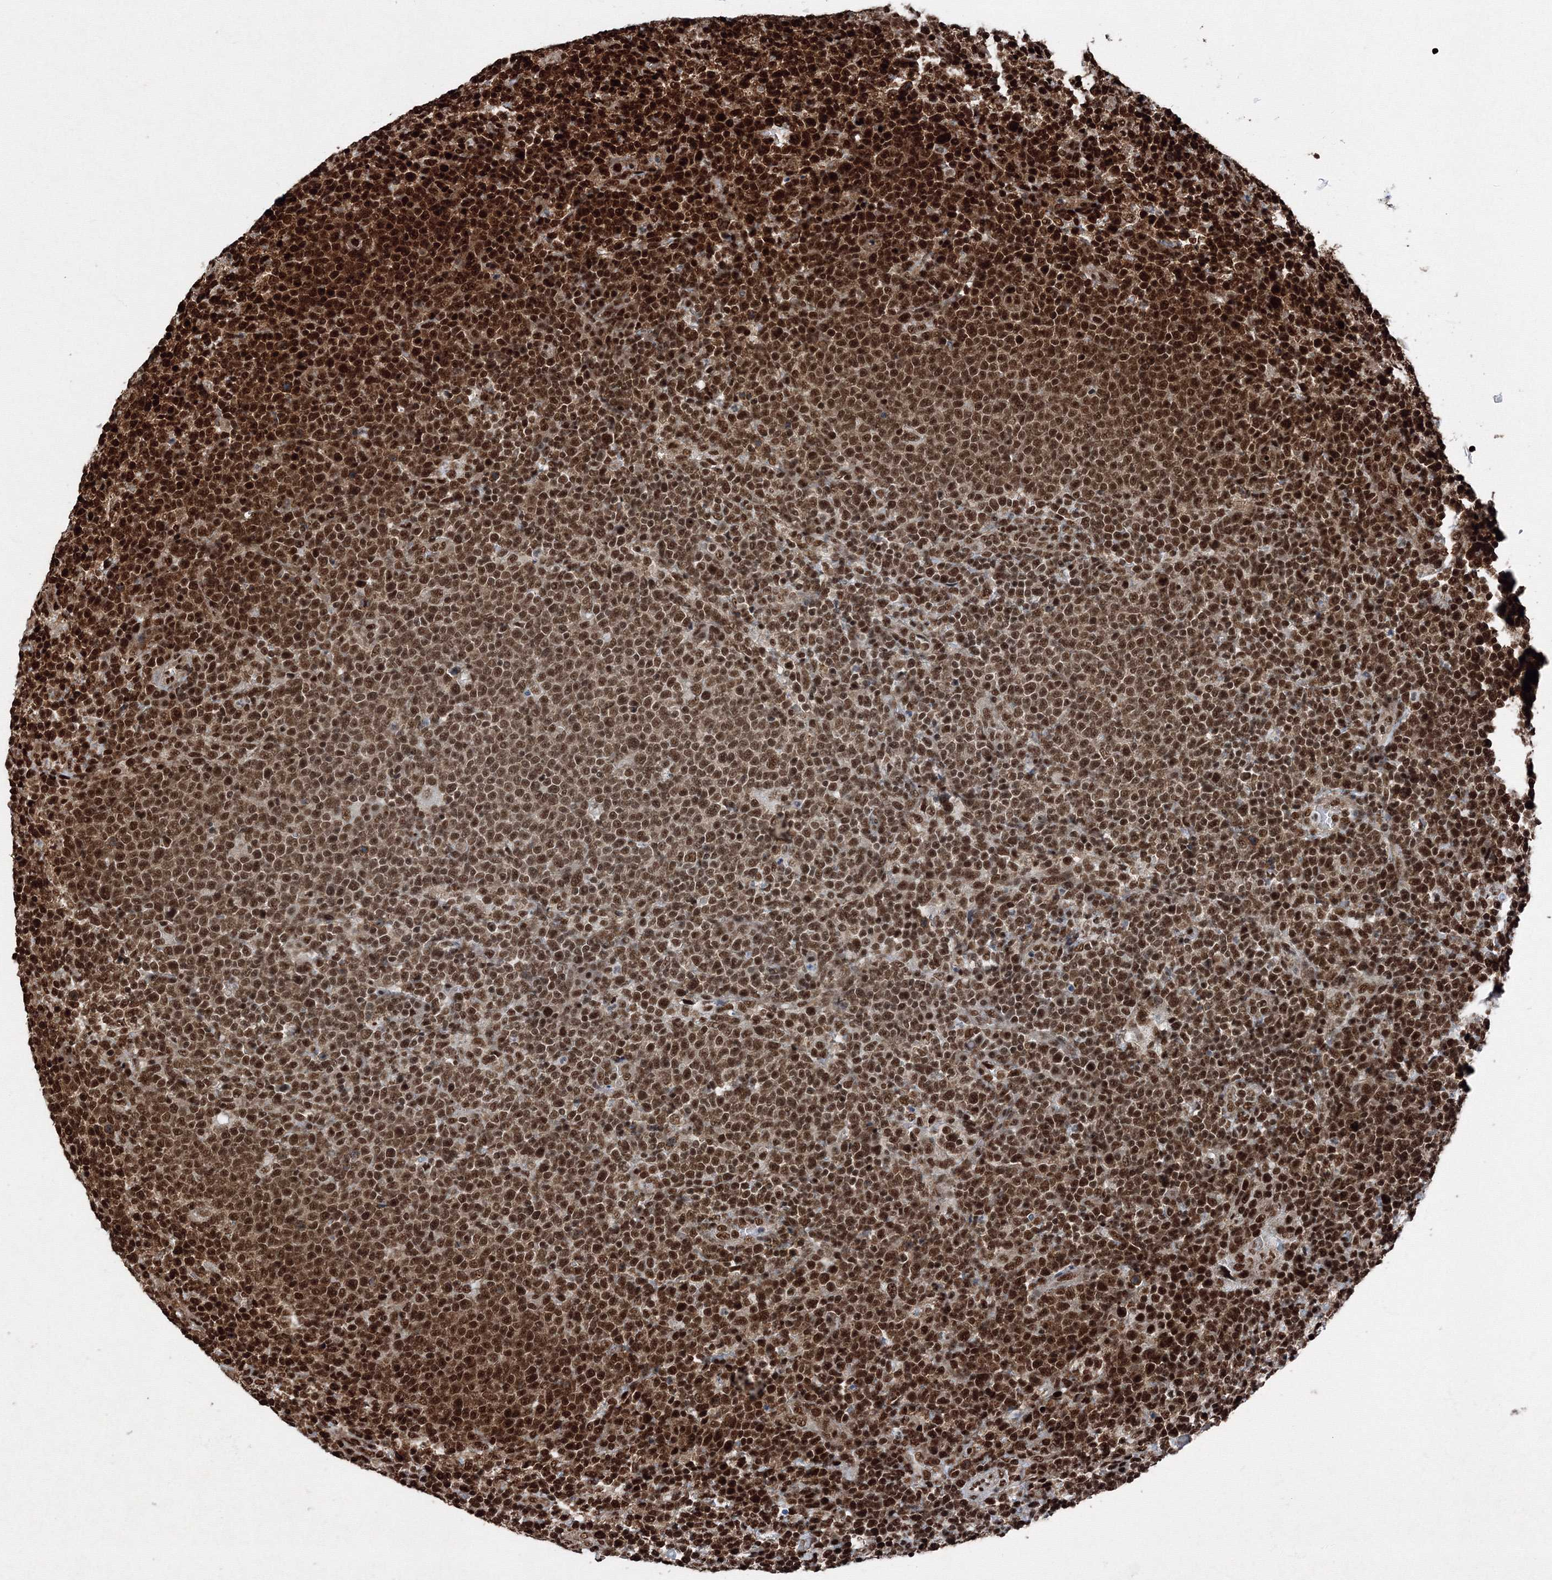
{"staining": {"intensity": "strong", "quantity": ">75%", "location": "nuclear"}, "tissue": "lymphoma", "cell_type": "Tumor cells", "image_type": "cancer", "snomed": [{"axis": "morphology", "description": "Malignant lymphoma, non-Hodgkin's type, High grade"}, {"axis": "topography", "description": "Lymph node"}], "caption": "Immunohistochemistry histopathology image of neoplastic tissue: human lymphoma stained using immunohistochemistry (IHC) demonstrates high levels of strong protein expression localized specifically in the nuclear of tumor cells, appearing as a nuclear brown color.", "gene": "SNRPC", "patient": {"sex": "male", "age": 61}}